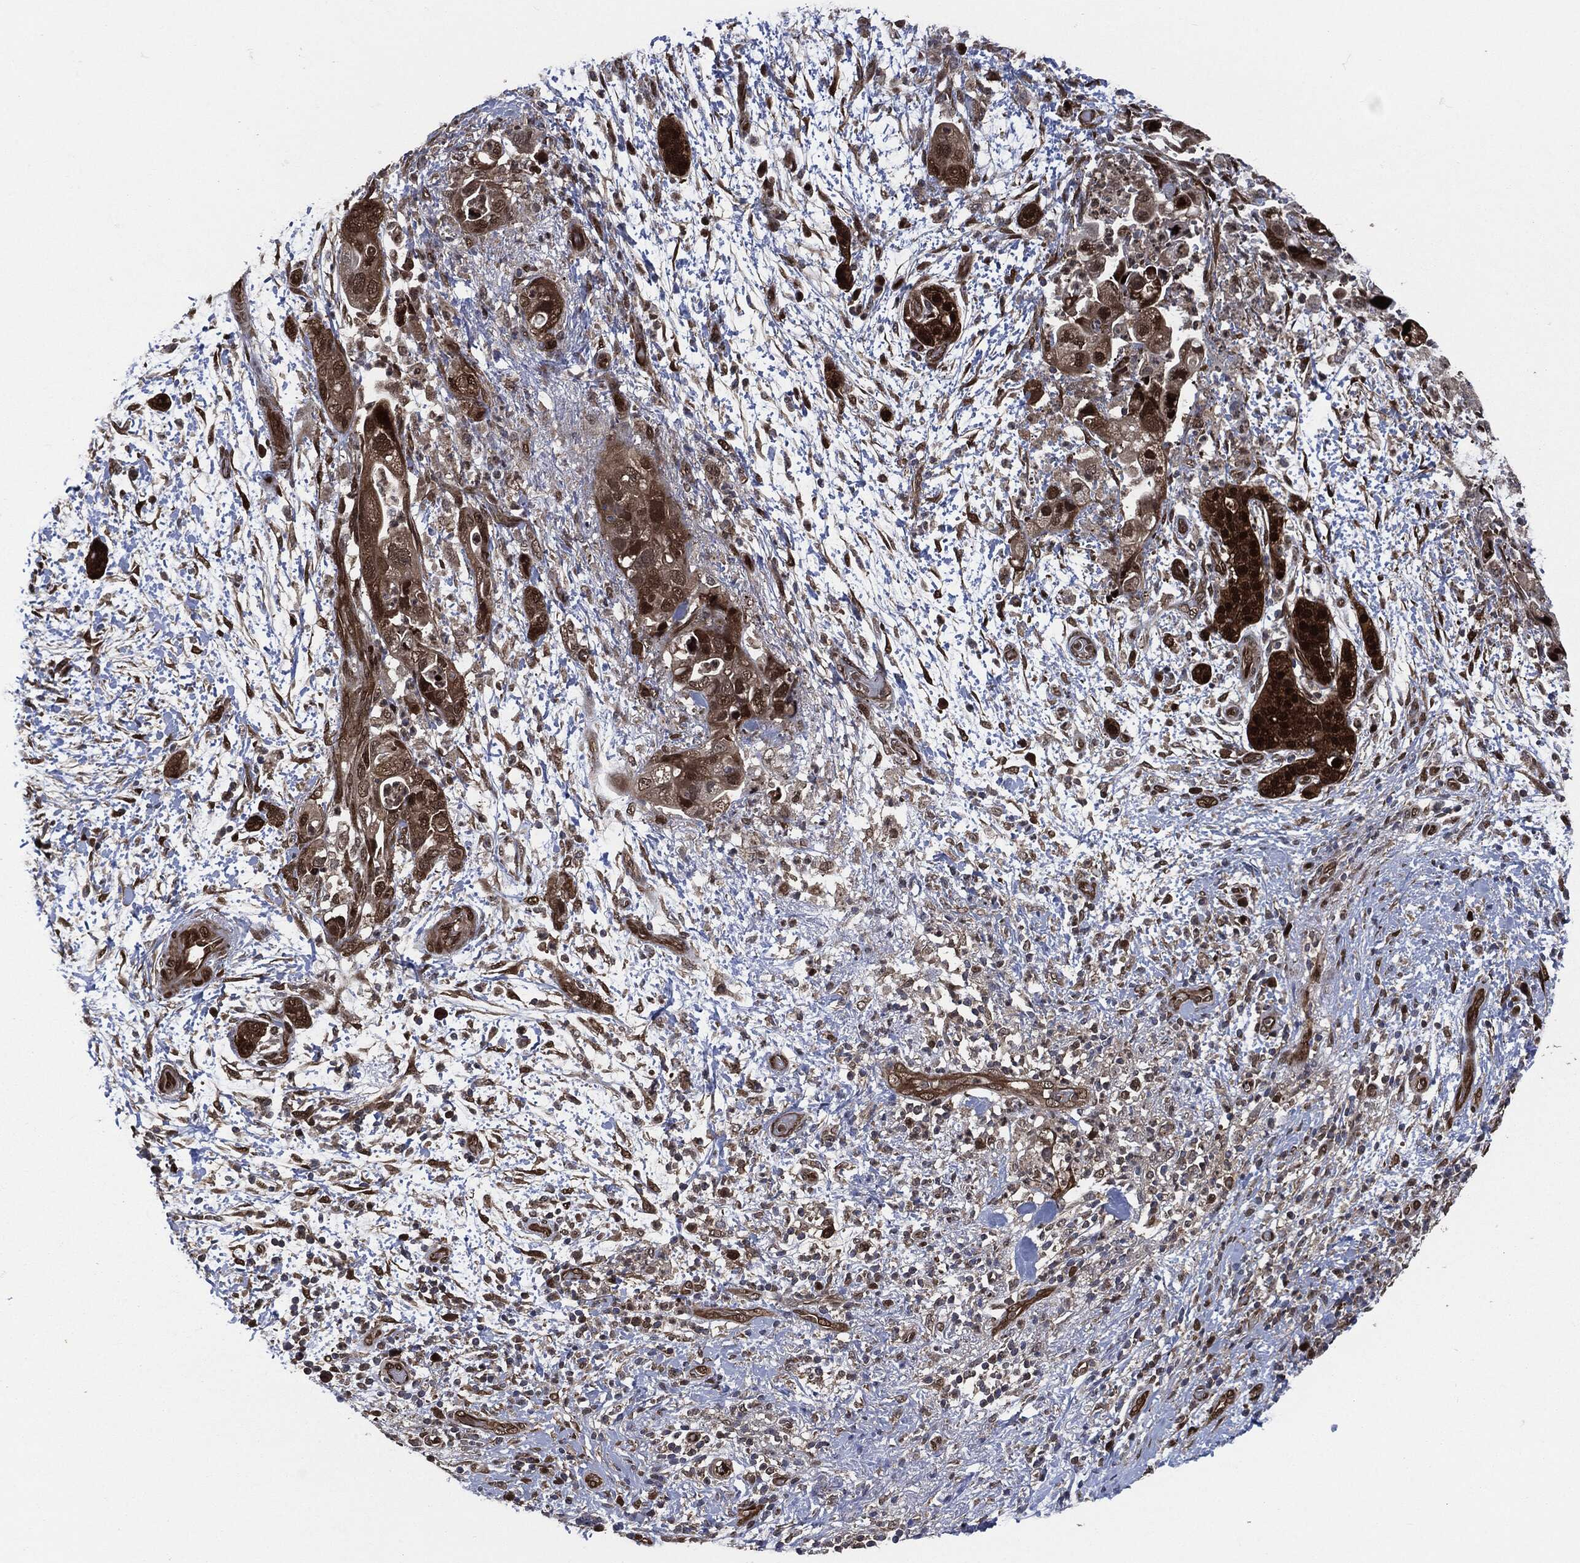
{"staining": {"intensity": "strong", "quantity": "<25%", "location": "cytoplasmic/membranous,nuclear"}, "tissue": "pancreatic cancer", "cell_type": "Tumor cells", "image_type": "cancer", "snomed": [{"axis": "morphology", "description": "Adenocarcinoma, NOS"}, {"axis": "topography", "description": "Pancreas"}], "caption": "Protein analysis of pancreatic cancer tissue displays strong cytoplasmic/membranous and nuclear staining in about <25% of tumor cells. The staining is performed using DAB (3,3'-diaminobenzidine) brown chromogen to label protein expression. The nuclei are counter-stained blue using hematoxylin.", "gene": "DCTN1", "patient": {"sex": "female", "age": 72}}